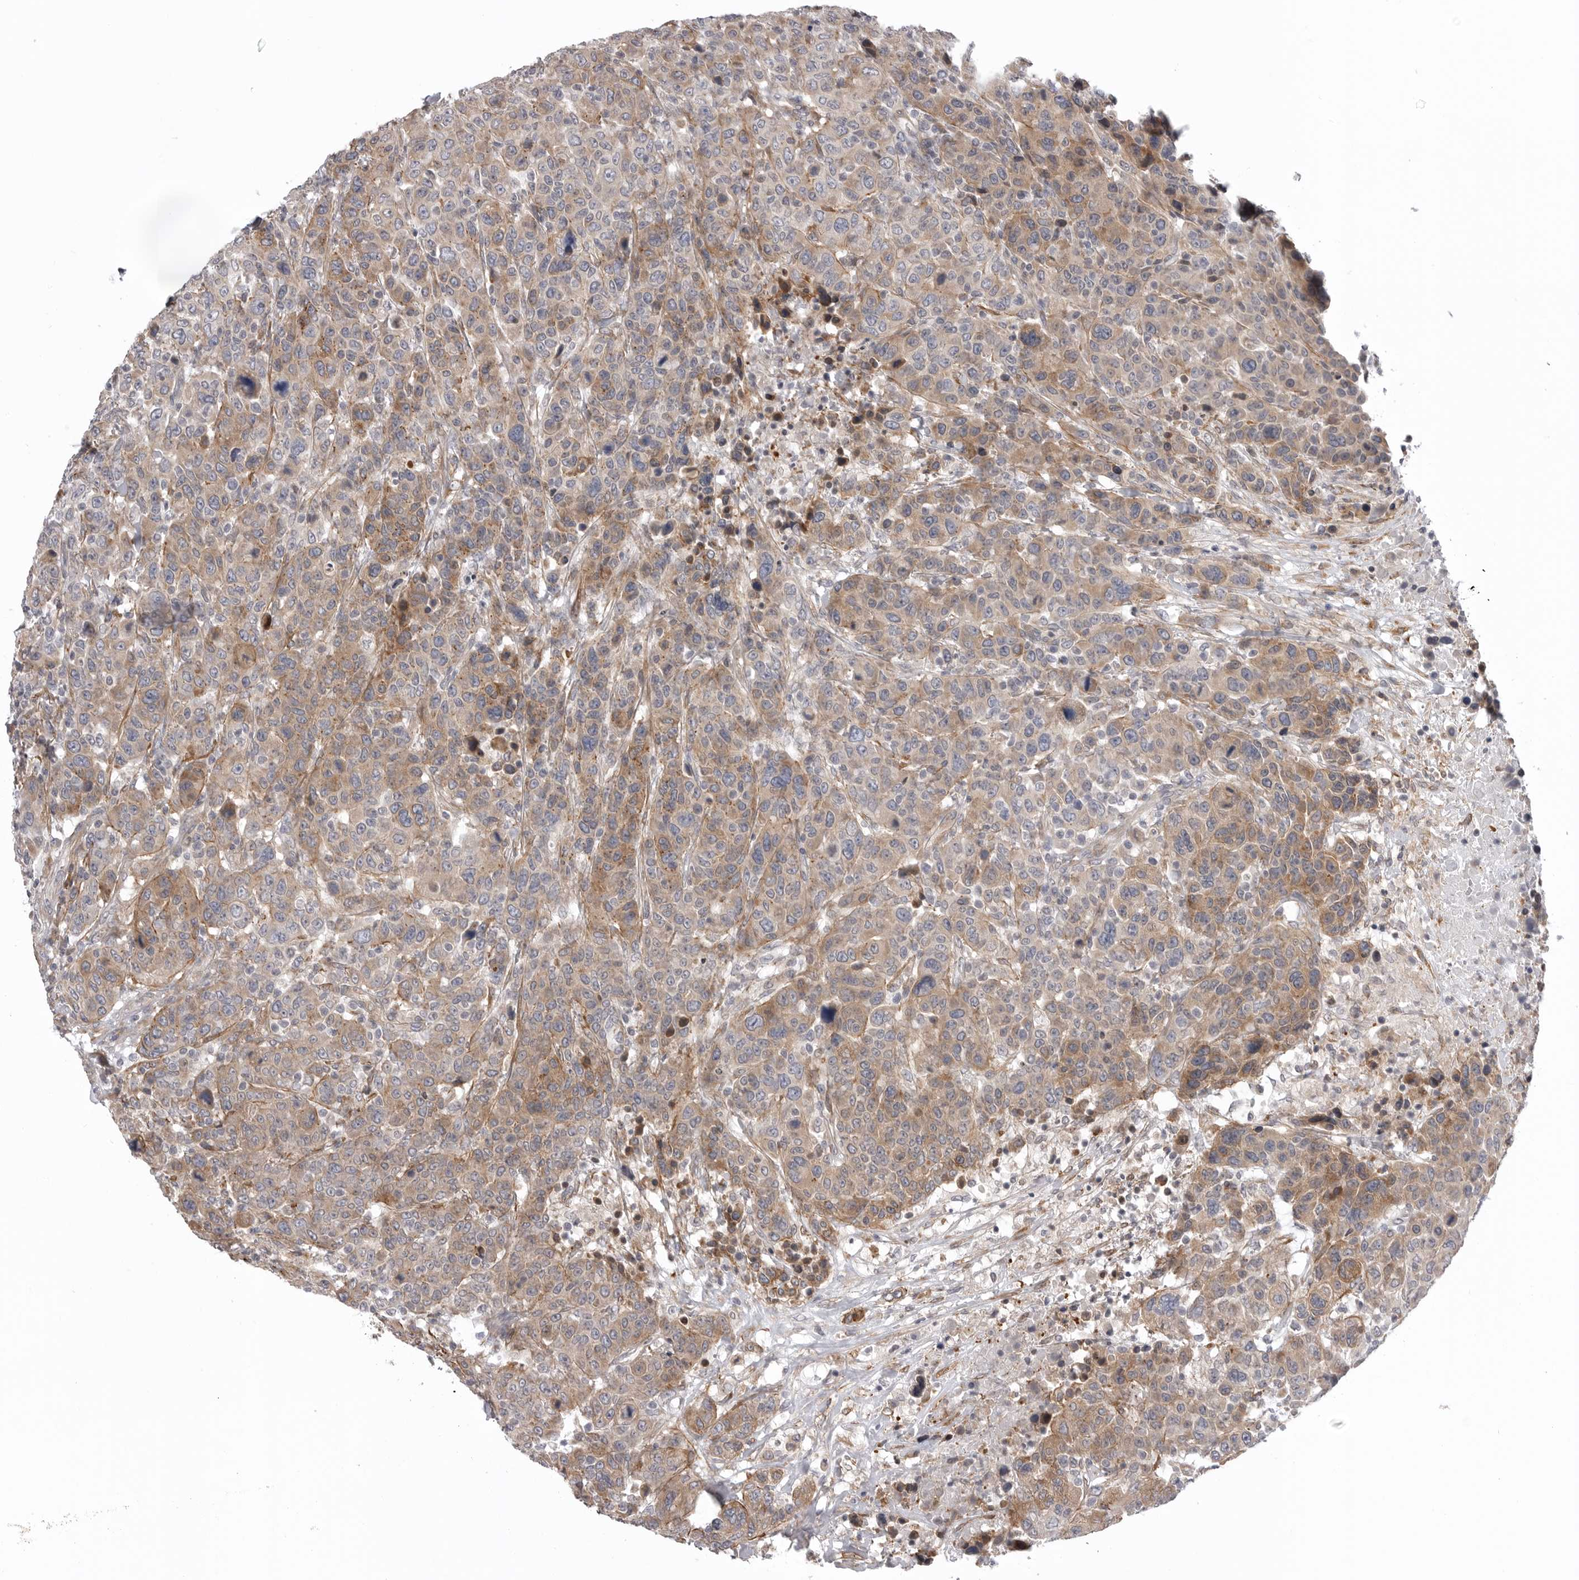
{"staining": {"intensity": "moderate", "quantity": ">75%", "location": "cytoplasmic/membranous"}, "tissue": "breast cancer", "cell_type": "Tumor cells", "image_type": "cancer", "snomed": [{"axis": "morphology", "description": "Duct carcinoma"}, {"axis": "topography", "description": "Breast"}], "caption": "Intraductal carcinoma (breast) was stained to show a protein in brown. There is medium levels of moderate cytoplasmic/membranous positivity in about >75% of tumor cells. (Brightfield microscopy of DAB IHC at high magnification).", "gene": "SCP2", "patient": {"sex": "female", "age": 37}}